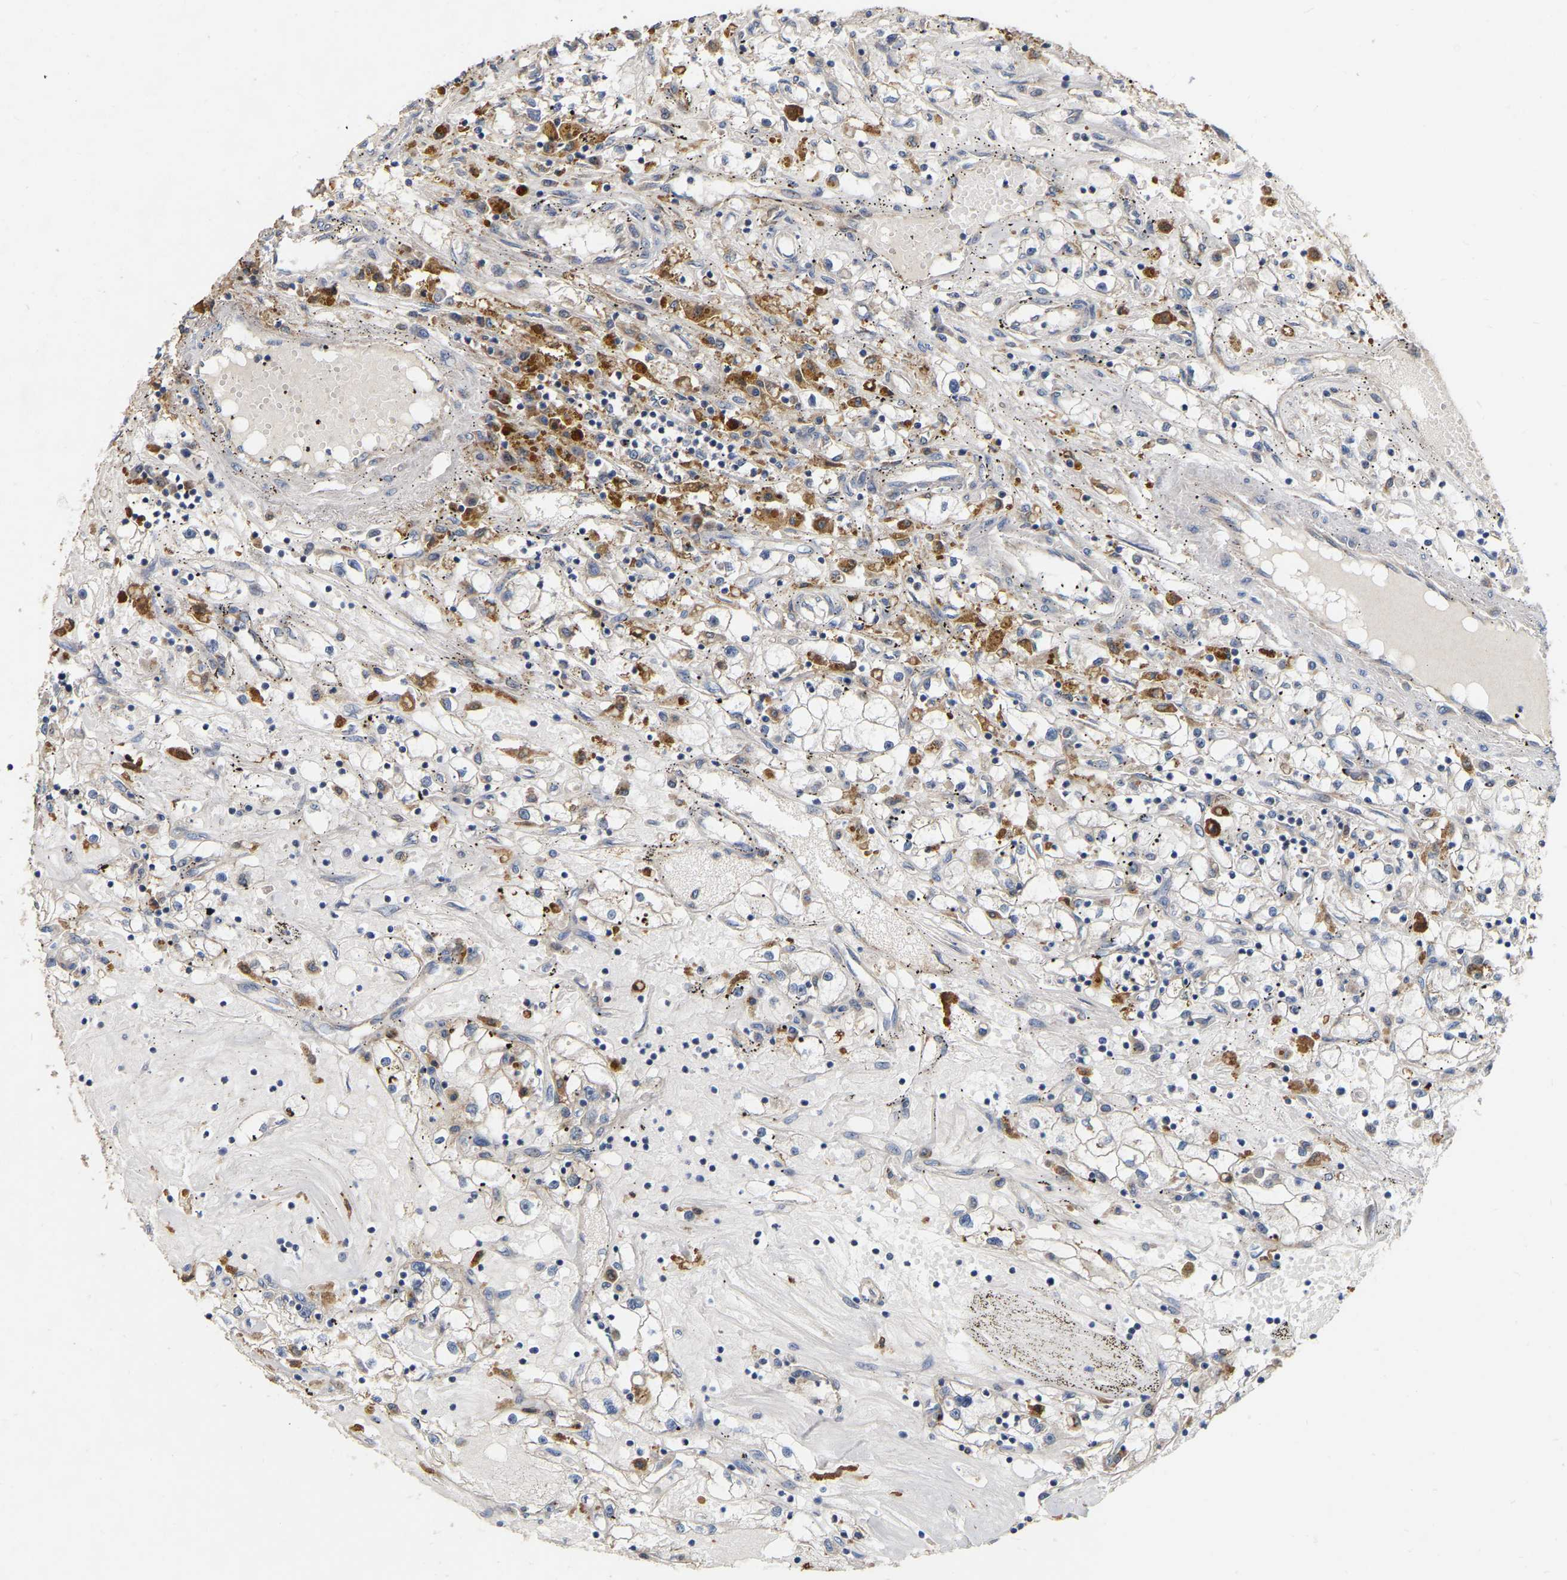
{"staining": {"intensity": "negative", "quantity": "none", "location": "none"}, "tissue": "renal cancer", "cell_type": "Tumor cells", "image_type": "cancer", "snomed": [{"axis": "morphology", "description": "Adenocarcinoma, NOS"}, {"axis": "topography", "description": "Kidney"}], "caption": "Immunohistochemical staining of human adenocarcinoma (renal) shows no significant expression in tumor cells. (Stains: DAB (3,3'-diaminobenzidine) IHC with hematoxylin counter stain, Microscopy: brightfield microscopy at high magnification).", "gene": "SSH1", "patient": {"sex": "male", "age": 56}}